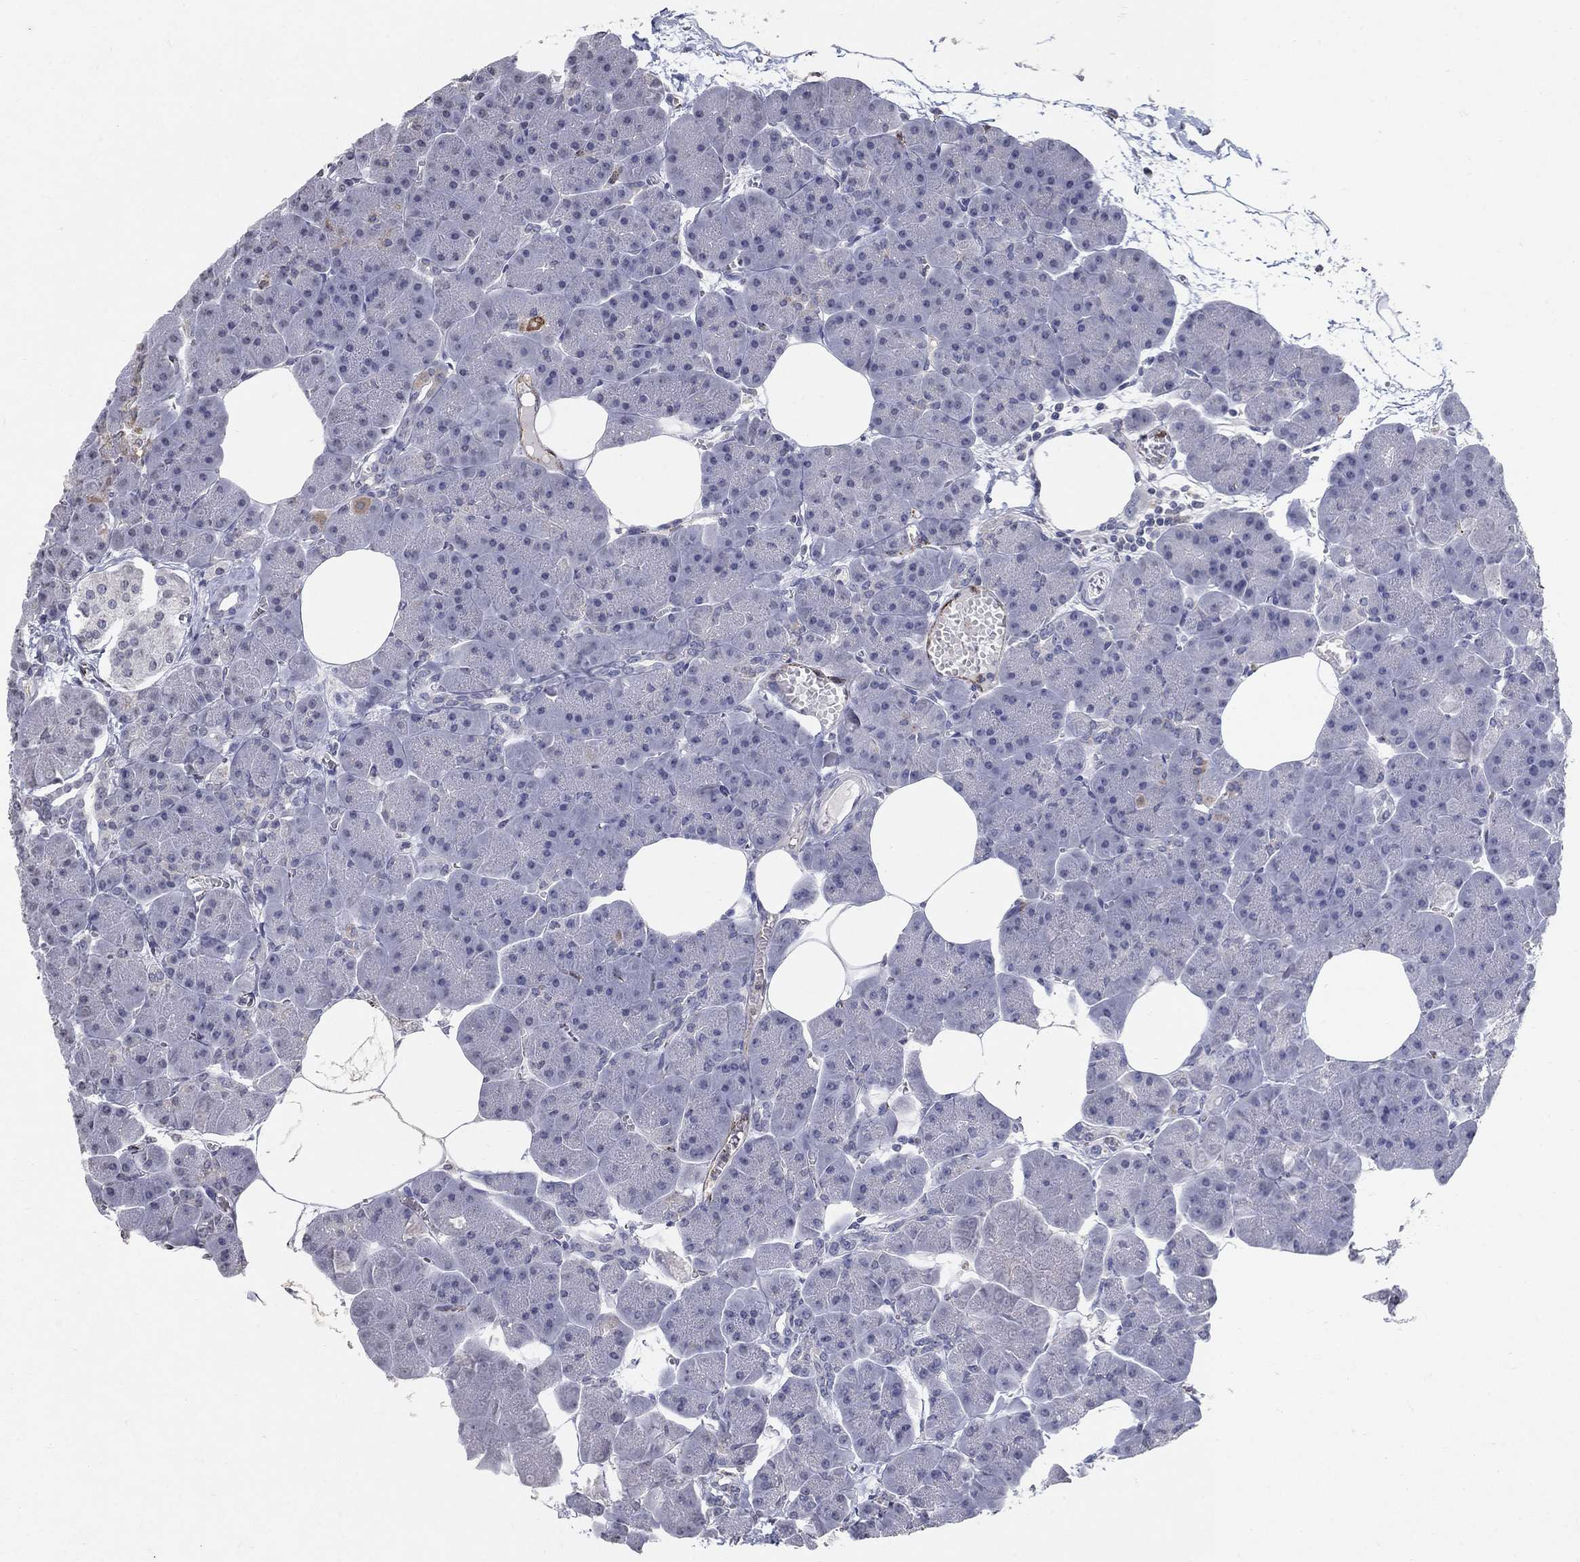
{"staining": {"intensity": "moderate", "quantity": "<25%", "location": "cytoplasmic/membranous"}, "tissue": "pancreas", "cell_type": "Exocrine glandular cells", "image_type": "normal", "snomed": [{"axis": "morphology", "description": "Normal tissue, NOS"}, {"axis": "topography", "description": "Adipose tissue"}, {"axis": "topography", "description": "Pancreas"}, {"axis": "topography", "description": "Peripheral nerve tissue"}], "caption": "Immunohistochemistry (IHC) (DAB) staining of unremarkable pancreas shows moderate cytoplasmic/membranous protein staining in approximately <25% of exocrine glandular cells. The staining was performed using DAB to visualize the protein expression in brown, while the nuclei were stained in blue with hematoxylin (Magnification: 20x).", "gene": "TINAG", "patient": {"sex": "female", "age": 58}}